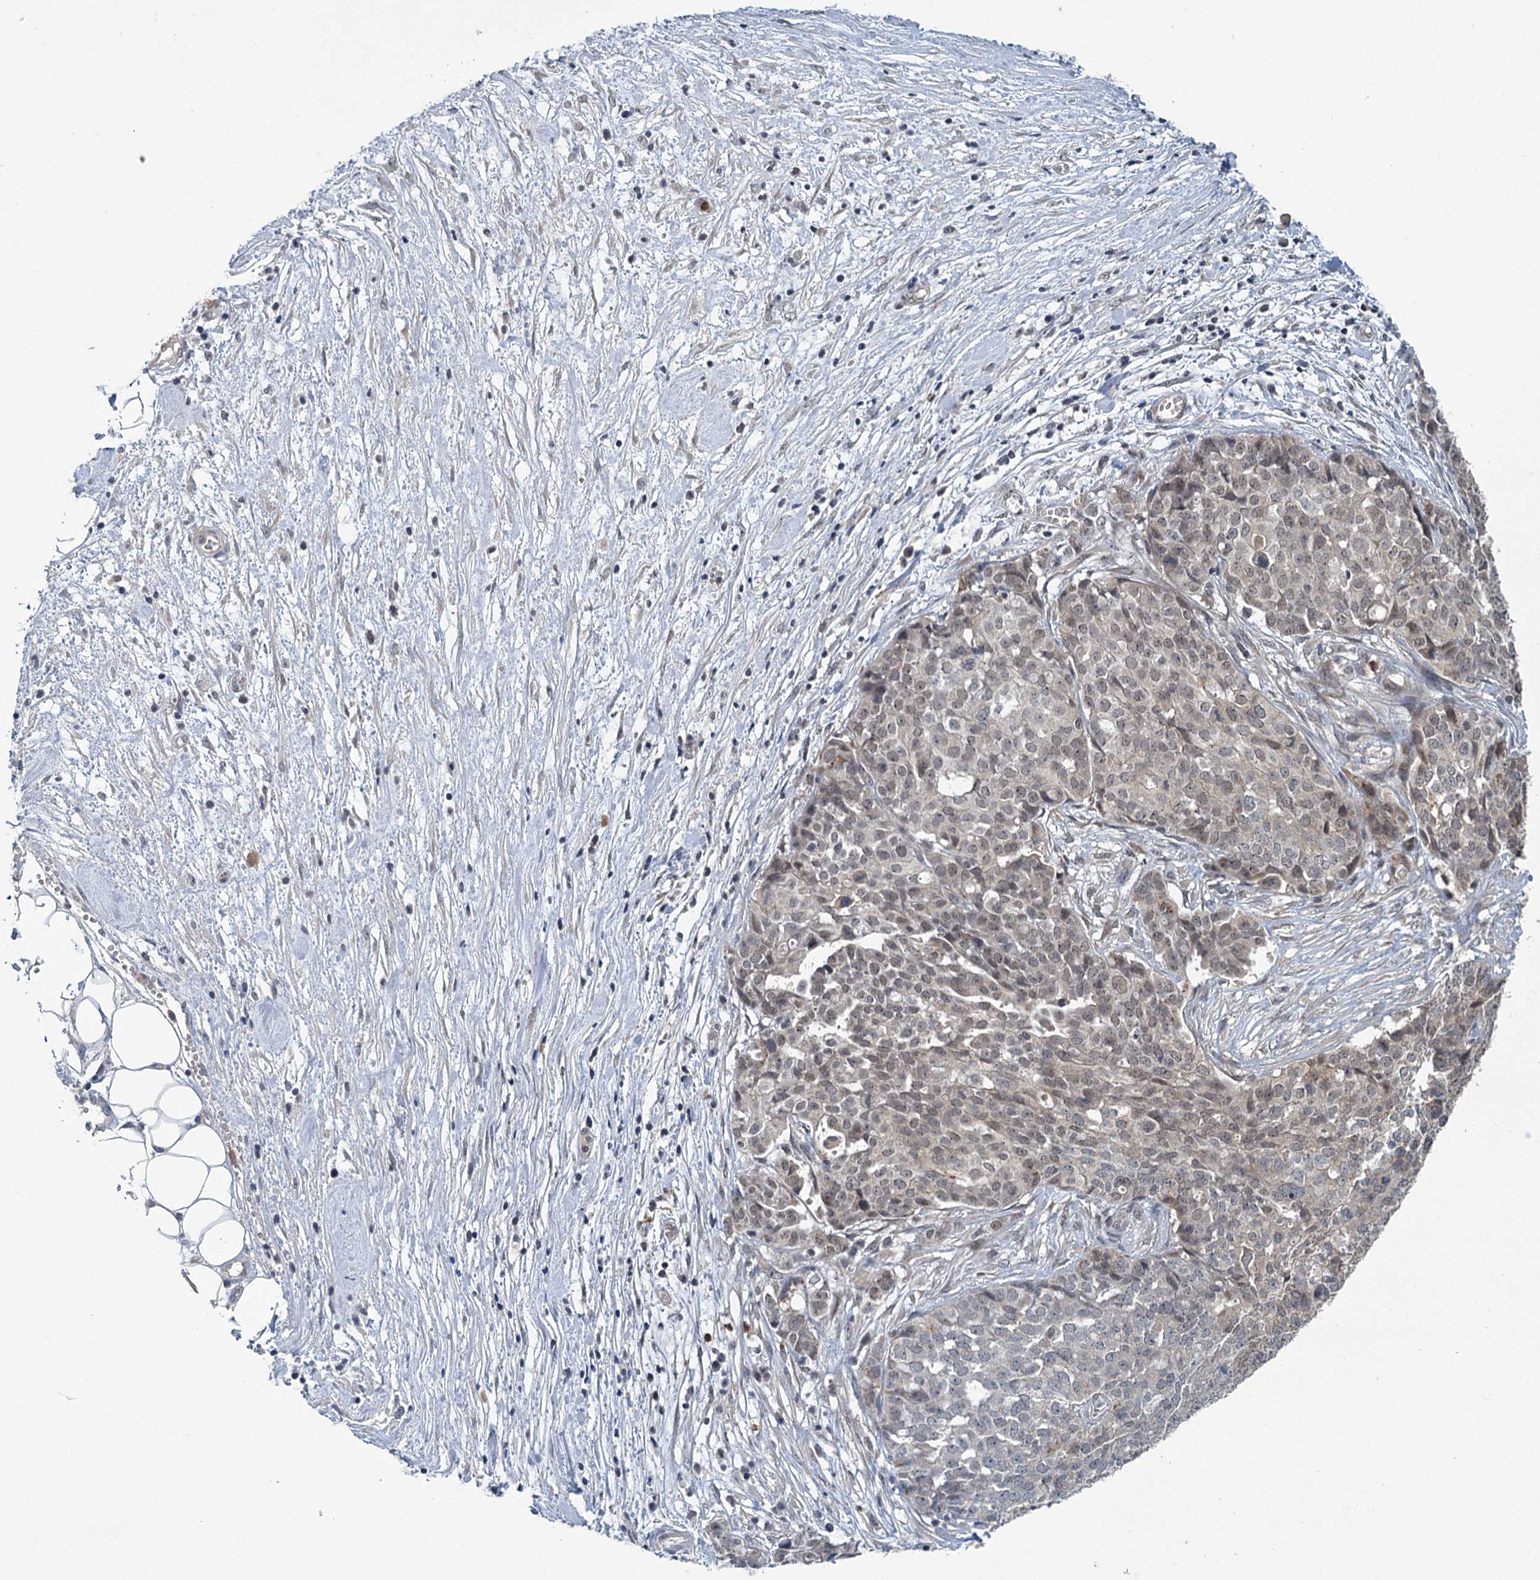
{"staining": {"intensity": "weak", "quantity": "<25%", "location": "nuclear"}, "tissue": "ovarian cancer", "cell_type": "Tumor cells", "image_type": "cancer", "snomed": [{"axis": "morphology", "description": "Cystadenocarcinoma, serous, NOS"}, {"axis": "topography", "description": "Soft tissue"}, {"axis": "topography", "description": "Ovary"}], "caption": "Protein analysis of ovarian cancer shows no significant expression in tumor cells.", "gene": "KANSL2", "patient": {"sex": "female", "age": 57}}